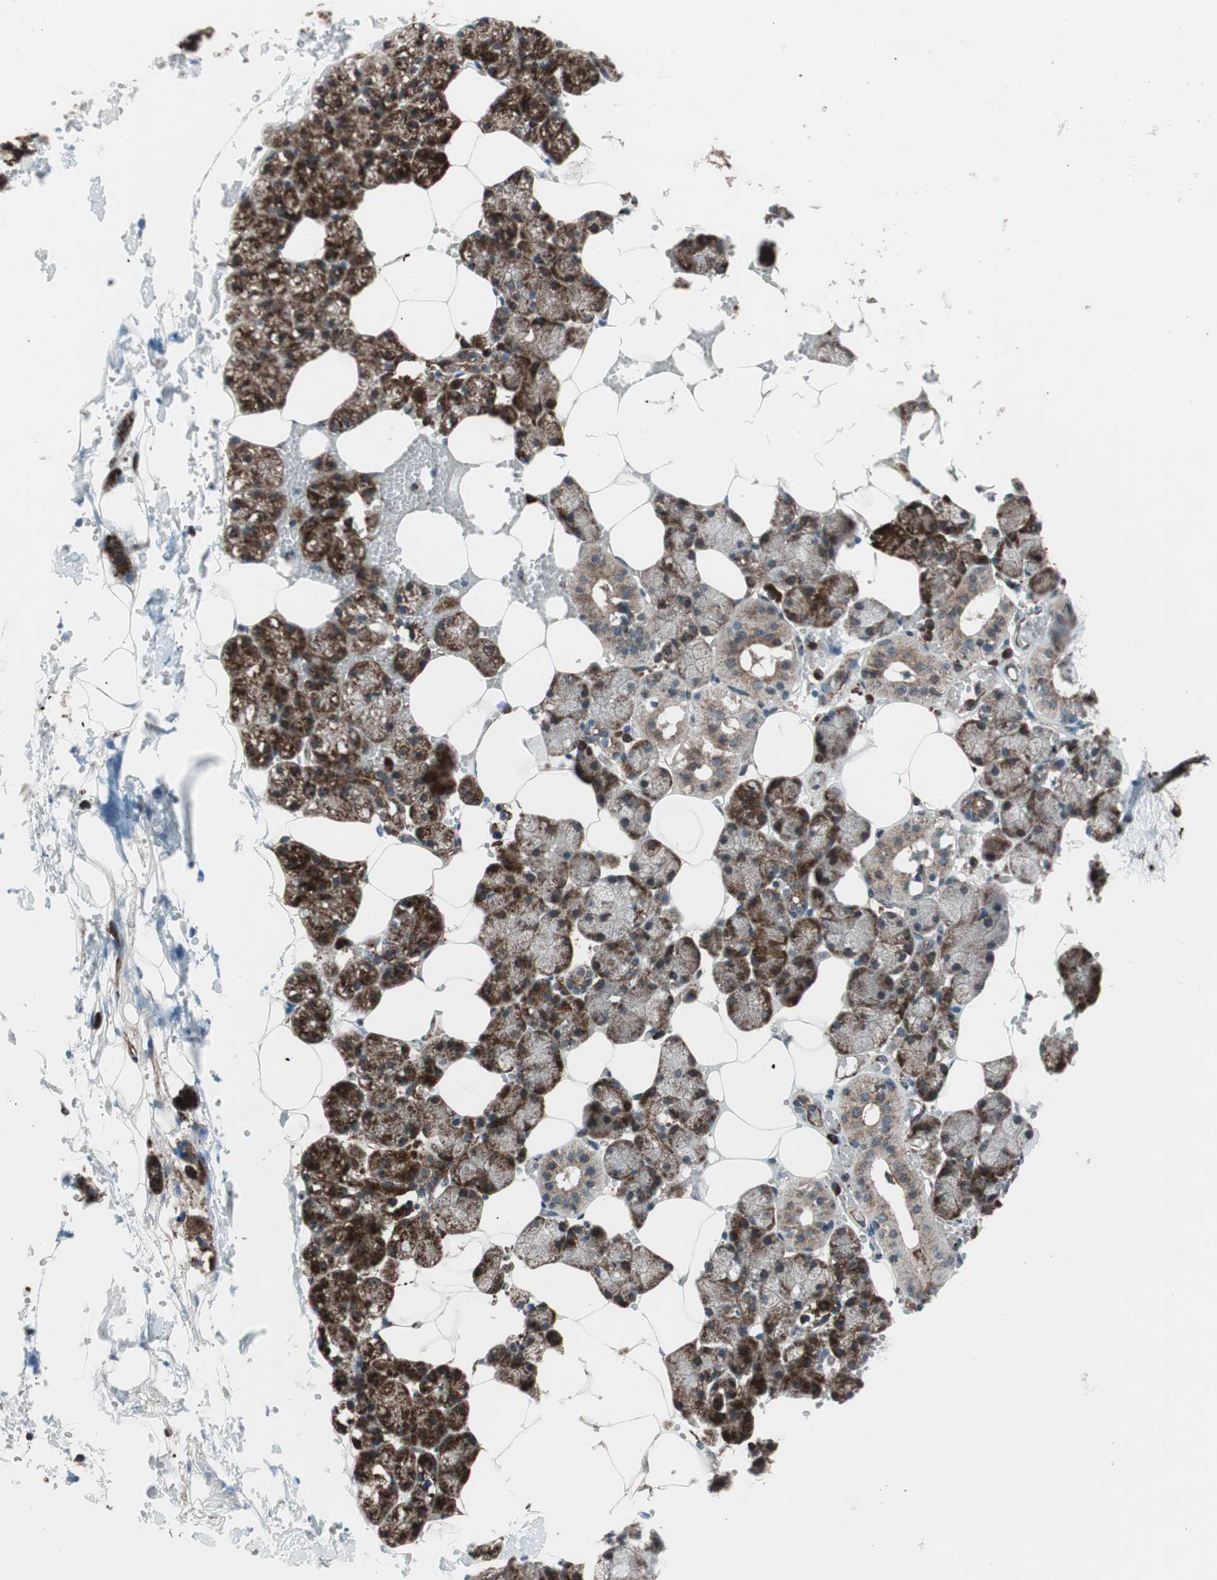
{"staining": {"intensity": "strong", "quantity": ">75%", "location": "cytoplasmic/membranous"}, "tissue": "salivary gland", "cell_type": "Glandular cells", "image_type": "normal", "snomed": [{"axis": "morphology", "description": "Normal tissue, NOS"}, {"axis": "topography", "description": "Salivary gland"}], "caption": "IHC of unremarkable human salivary gland demonstrates high levels of strong cytoplasmic/membranous staining in about >75% of glandular cells. Nuclei are stained in blue.", "gene": "CCL14", "patient": {"sex": "male", "age": 62}}